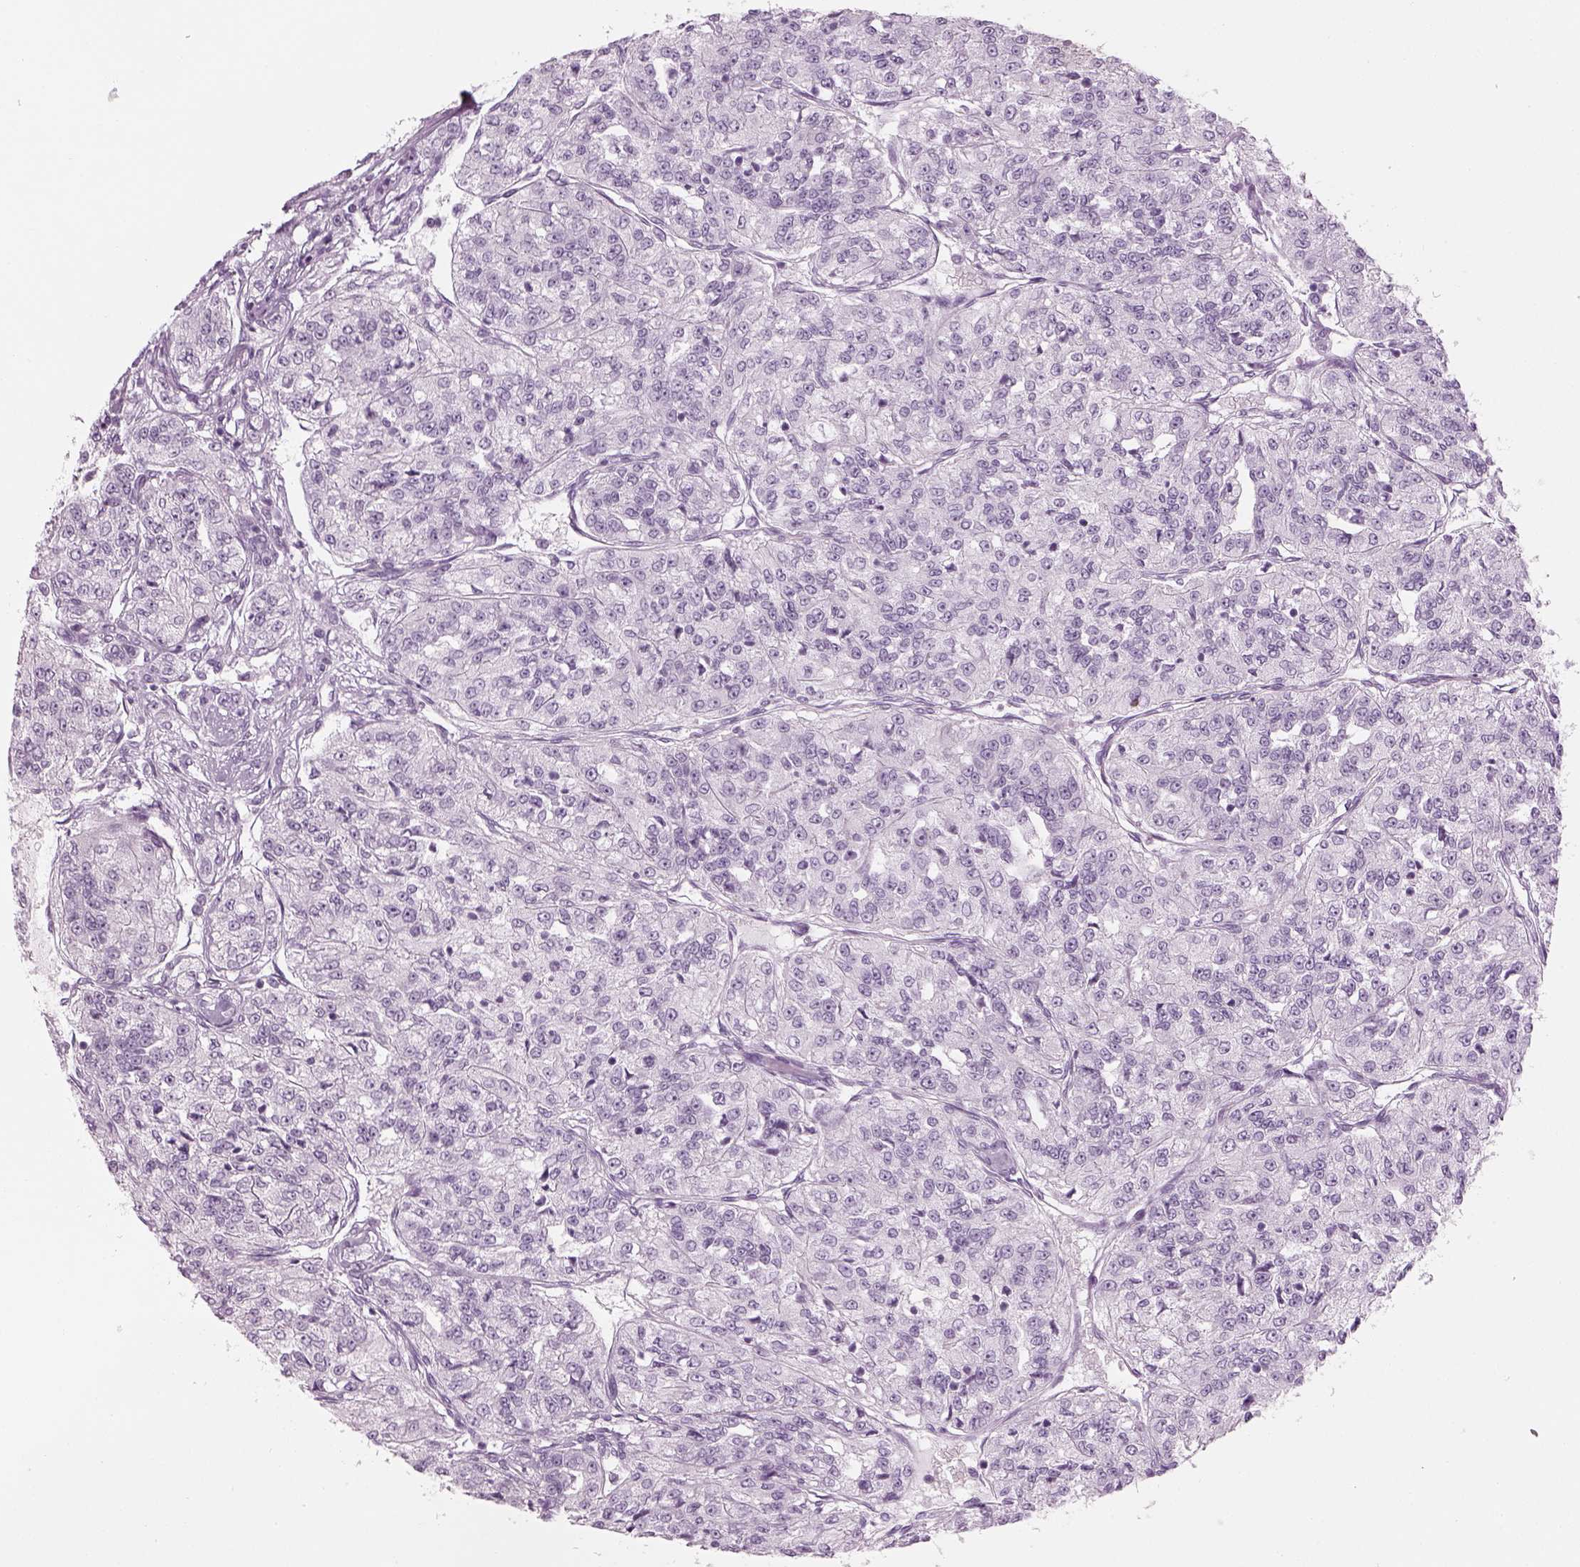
{"staining": {"intensity": "negative", "quantity": "none", "location": "none"}, "tissue": "renal cancer", "cell_type": "Tumor cells", "image_type": "cancer", "snomed": [{"axis": "morphology", "description": "Adenocarcinoma, NOS"}, {"axis": "topography", "description": "Kidney"}], "caption": "Protein analysis of renal cancer (adenocarcinoma) reveals no significant staining in tumor cells.", "gene": "SAG", "patient": {"sex": "female", "age": 63}}